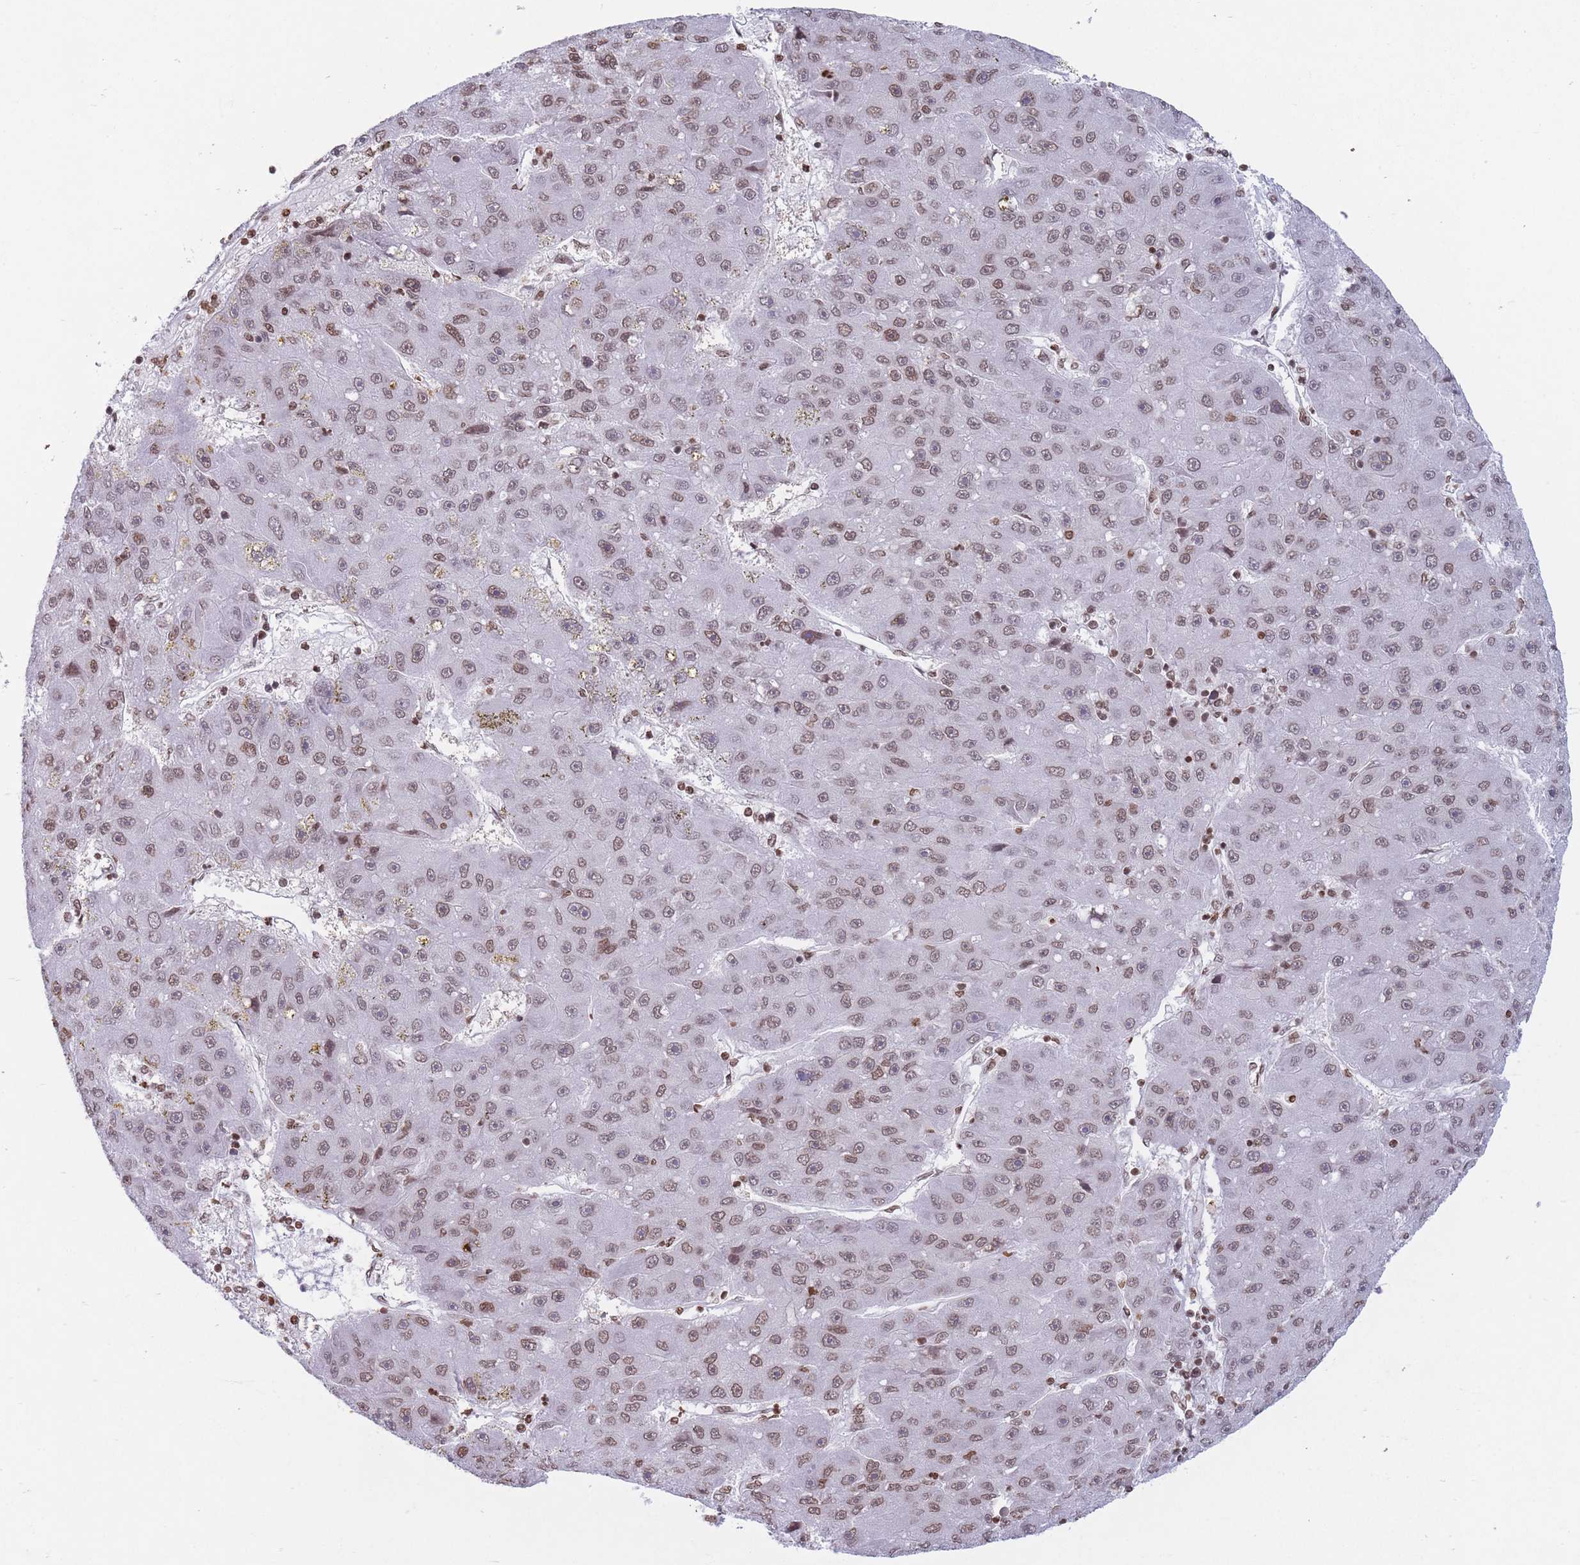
{"staining": {"intensity": "moderate", "quantity": ">75%", "location": "nuclear"}, "tissue": "liver cancer", "cell_type": "Tumor cells", "image_type": "cancer", "snomed": [{"axis": "morphology", "description": "Carcinoma, Hepatocellular, NOS"}, {"axis": "topography", "description": "Liver"}], "caption": "Brown immunohistochemical staining in human liver cancer (hepatocellular carcinoma) shows moderate nuclear expression in approximately >75% of tumor cells.", "gene": "RYK", "patient": {"sex": "male", "age": 67}}